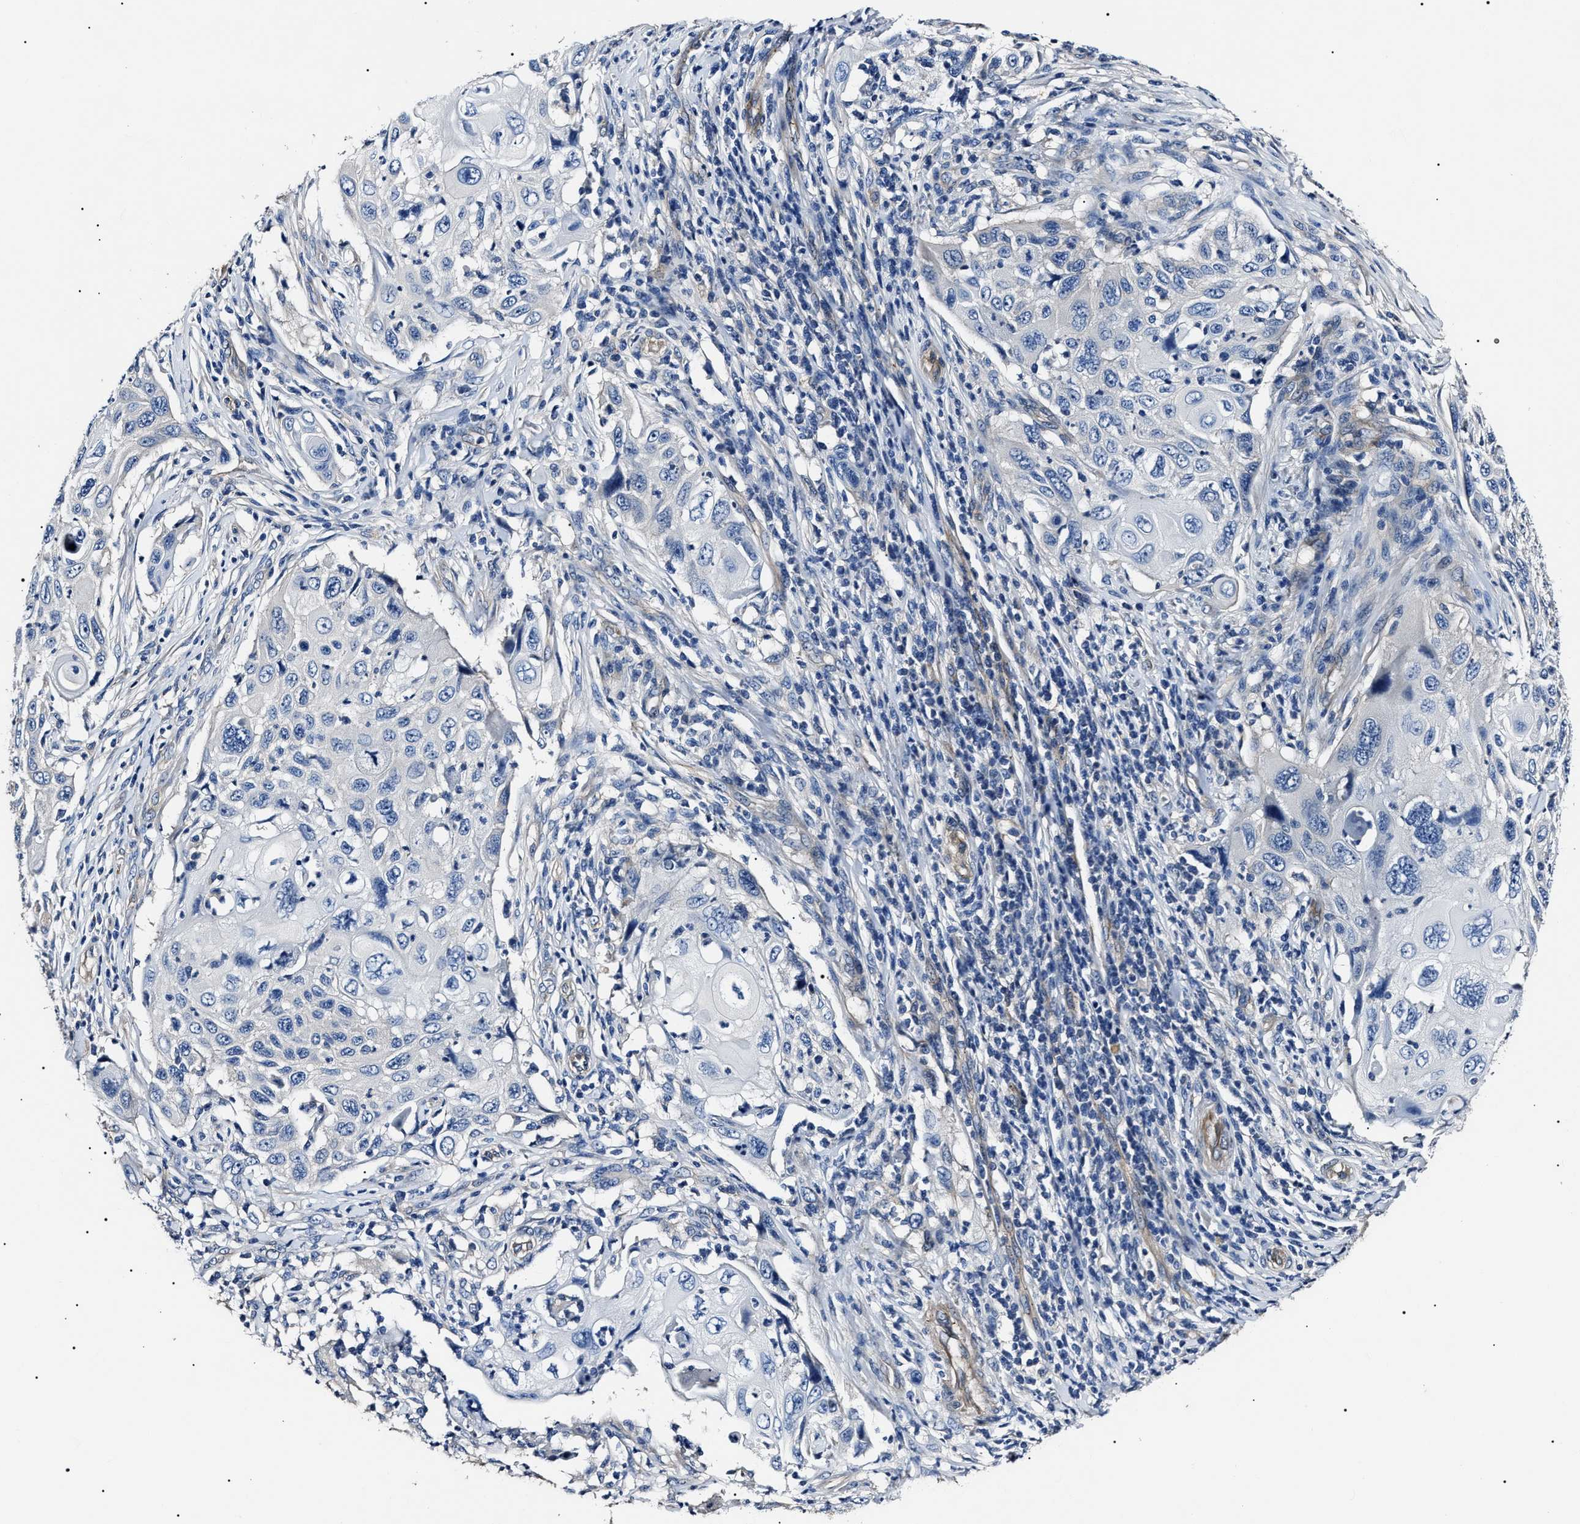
{"staining": {"intensity": "negative", "quantity": "none", "location": "none"}, "tissue": "cervical cancer", "cell_type": "Tumor cells", "image_type": "cancer", "snomed": [{"axis": "morphology", "description": "Squamous cell carcinoma, NOS"}, {"axis": "topography", "description": "Cervix"}], "caption": "This photomicrograph is of cervical squamous cell carcinoma stained with immunohistochemistry (IHC) to label a protein in brown with the nuclei are counter-stained blue. There is no staining in tumor cells.", "gene": "KLHL42", "patient": {"sex": "female", "age": 70}}